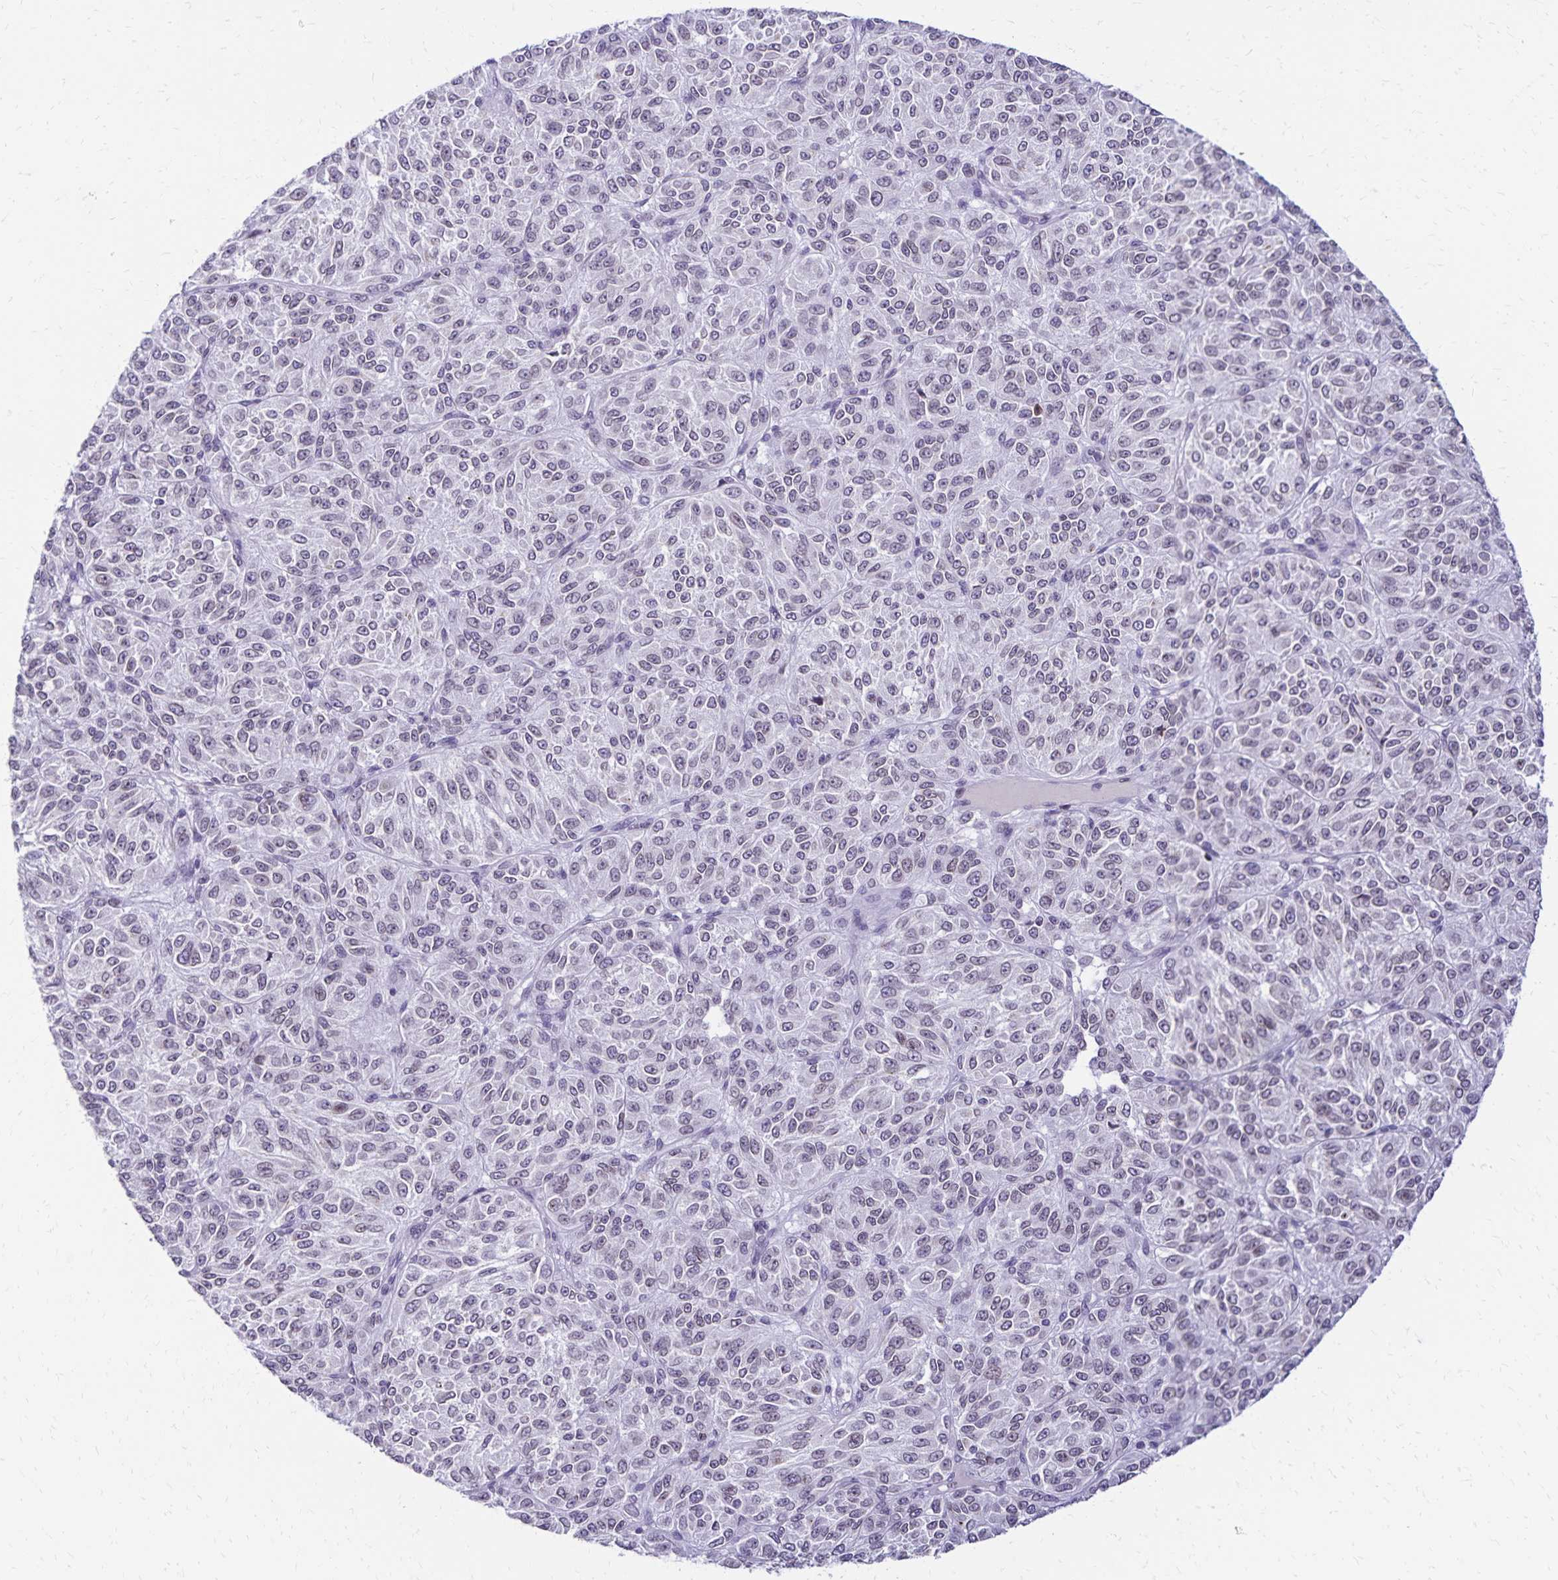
{"staining": {"intensity": "negative", "quantity": "none", "location": "none"}, "tissue": "melanoma", "cell_type": "Tumor cells", "image_type": "cancer", "snomed": [{"axis": "morphology", "description": "Malignant melanoma, Metastatic site"}, {"axis": "topography", "description": "Brain"}], "caption": "Immunohistochemistry (IHC) of melanoma reveals no positivity in tumor cells.", "gene": "FAM166C", "patient": {"sex": "female", "age": 56}}